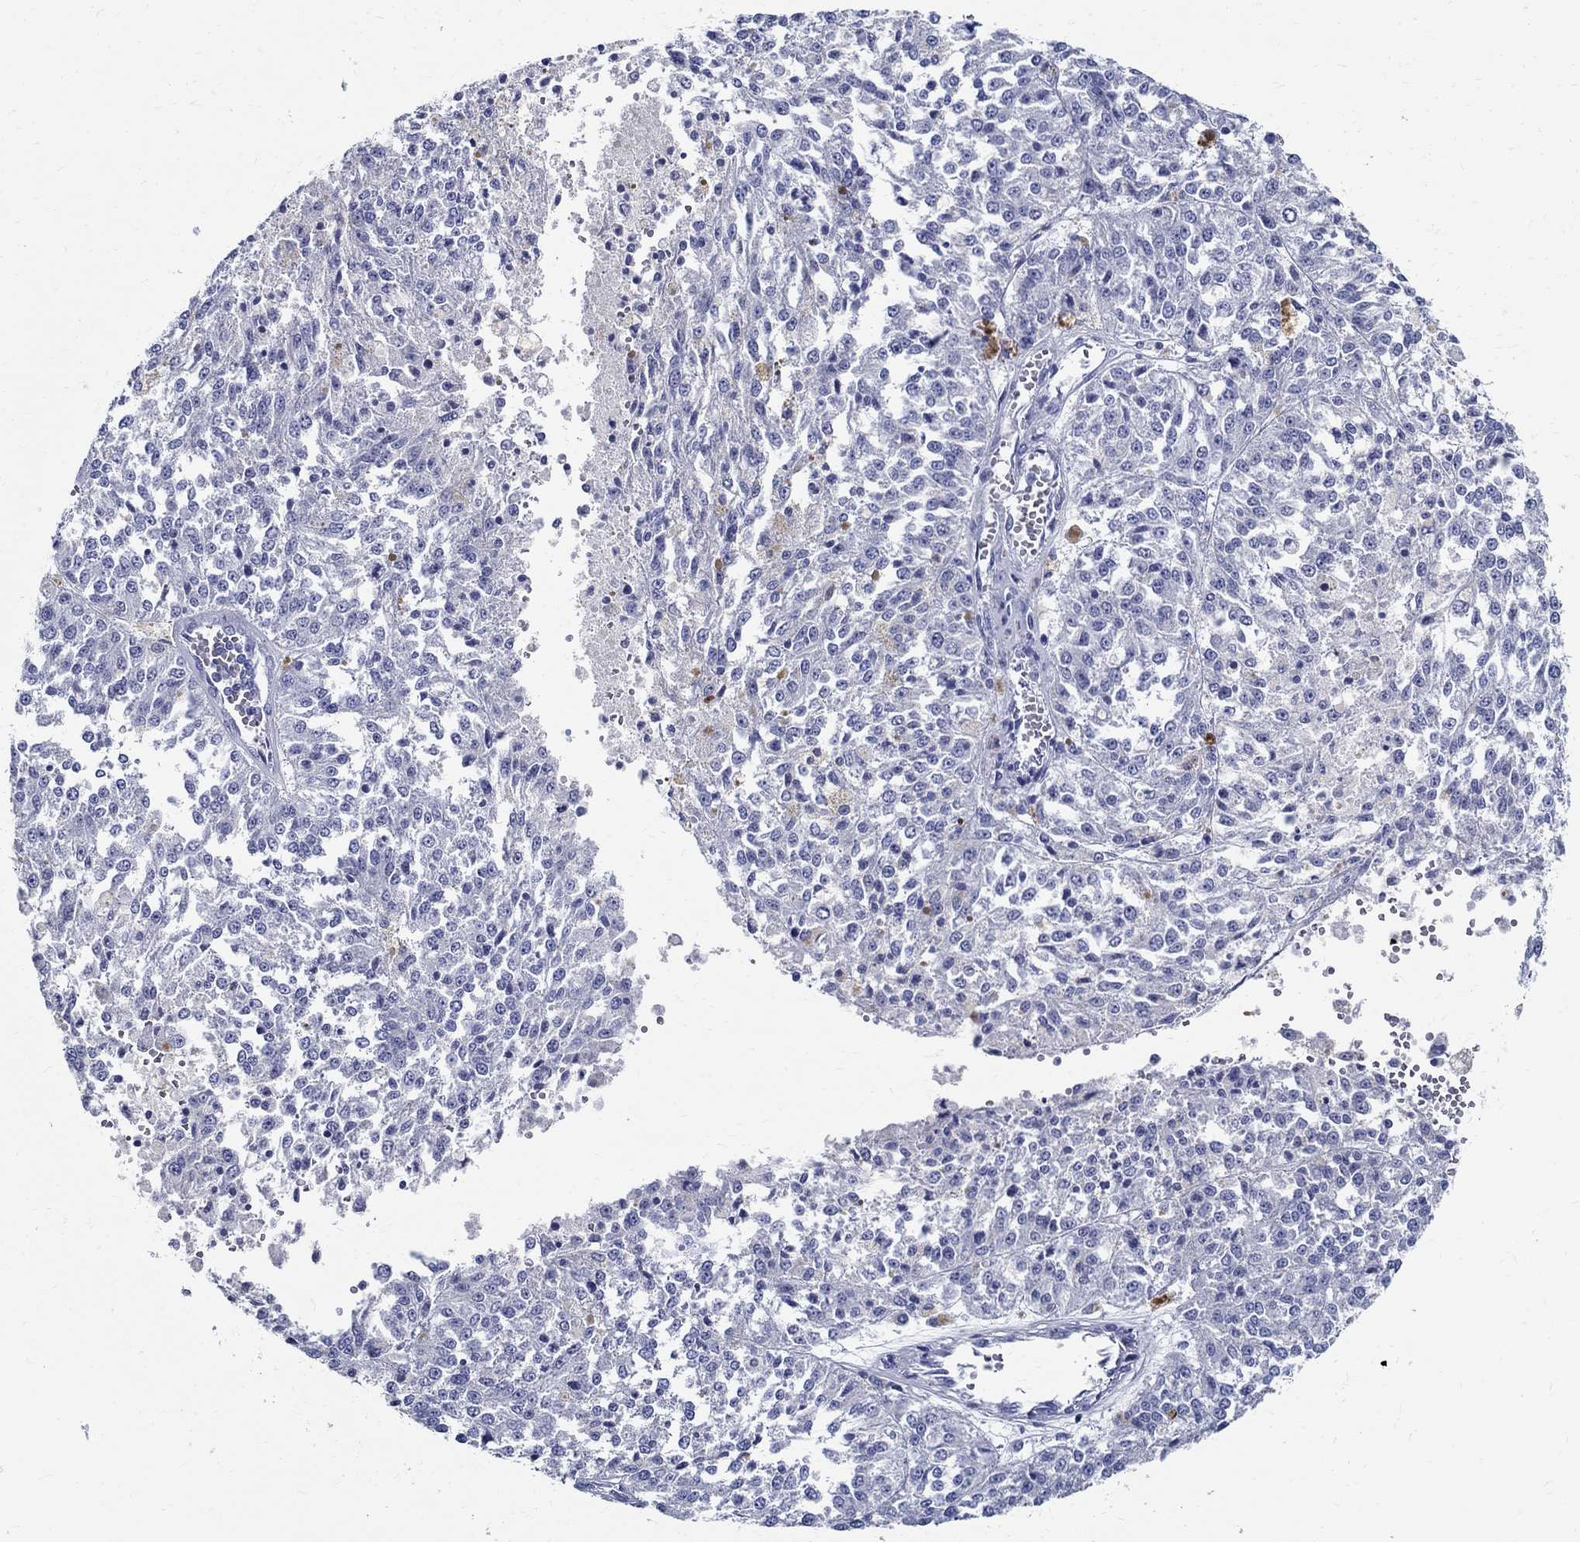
{"staining": {"intensity": "negative", "quantity": "none", "location": "none"}, "tissue": "melanoma", "cell_type": "Tumor cells", "image_type": "cancer", "snomed": [{"axis": "morphology", "description": "Malignant melanoma, Metastatic site"}, {"axis": "topography", "description": "Lymph node"}], "caption": "High magnification brightfield microscopy of melanoma stained with DAB (brown) and counterstained with hematoxylin (blue): tumor cells show no significant positivity.", "gene": "TSPAN16", "patient": {"sex": "female", "age": 64}}